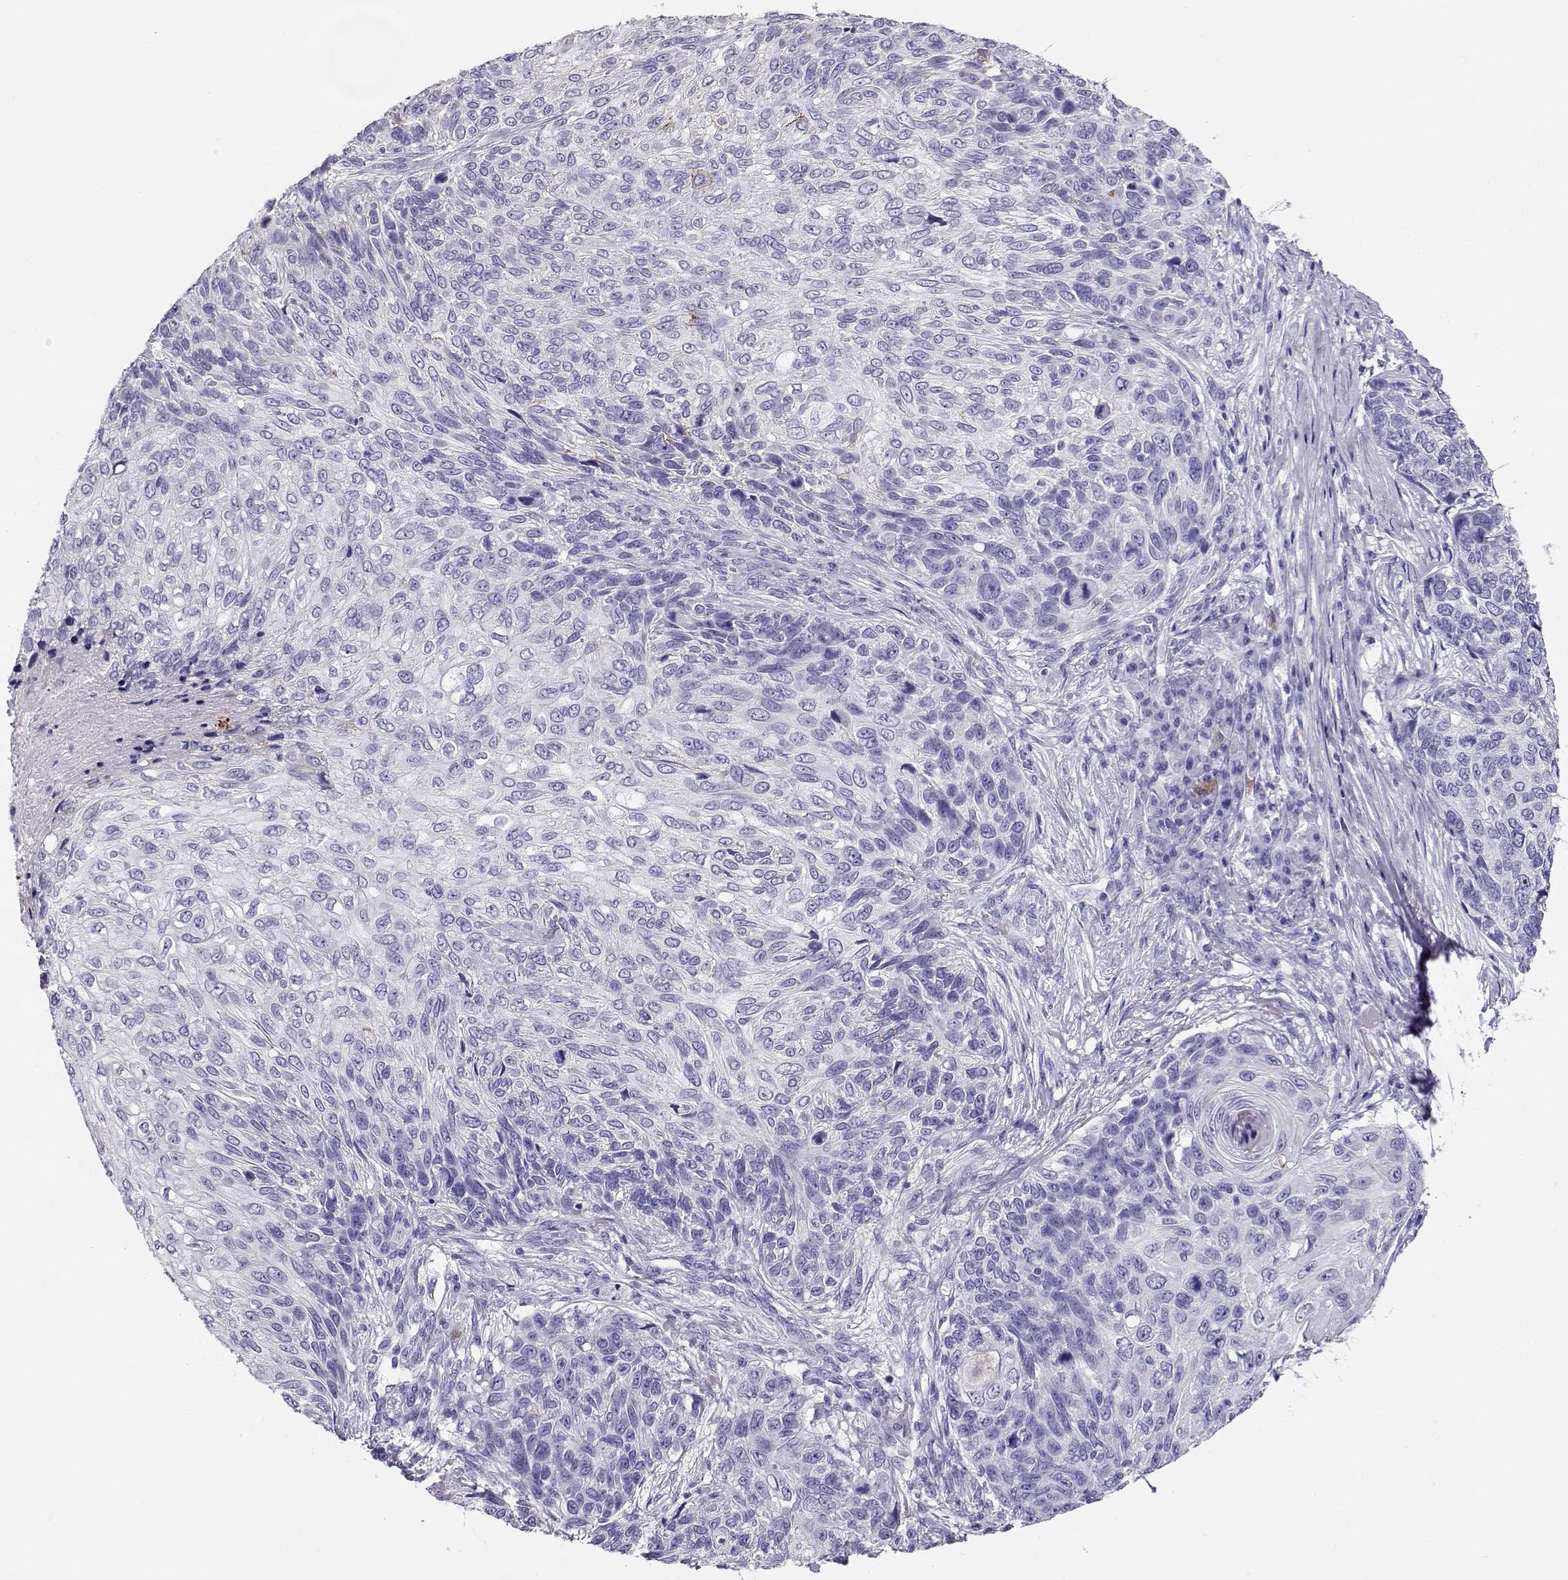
{"staining": {"intensity": "negative", "quantity": "none", "location": "none"}, "tissue": "skin cancer", "cell_type": "Tumor cells", "image_type": "cancer", "snomed": [{"axis": "morphology", "description": "Squamous cell carcinoma, NOS"}, {"axis": "topography", "description": "Skin"}], "caption": "Skin squamous cell carcinoma was stained to show a protein in brown. There is no significant positivity in tumor cells.", "gene": "CRX", "patient": {"sex": "male", "age": 92}}